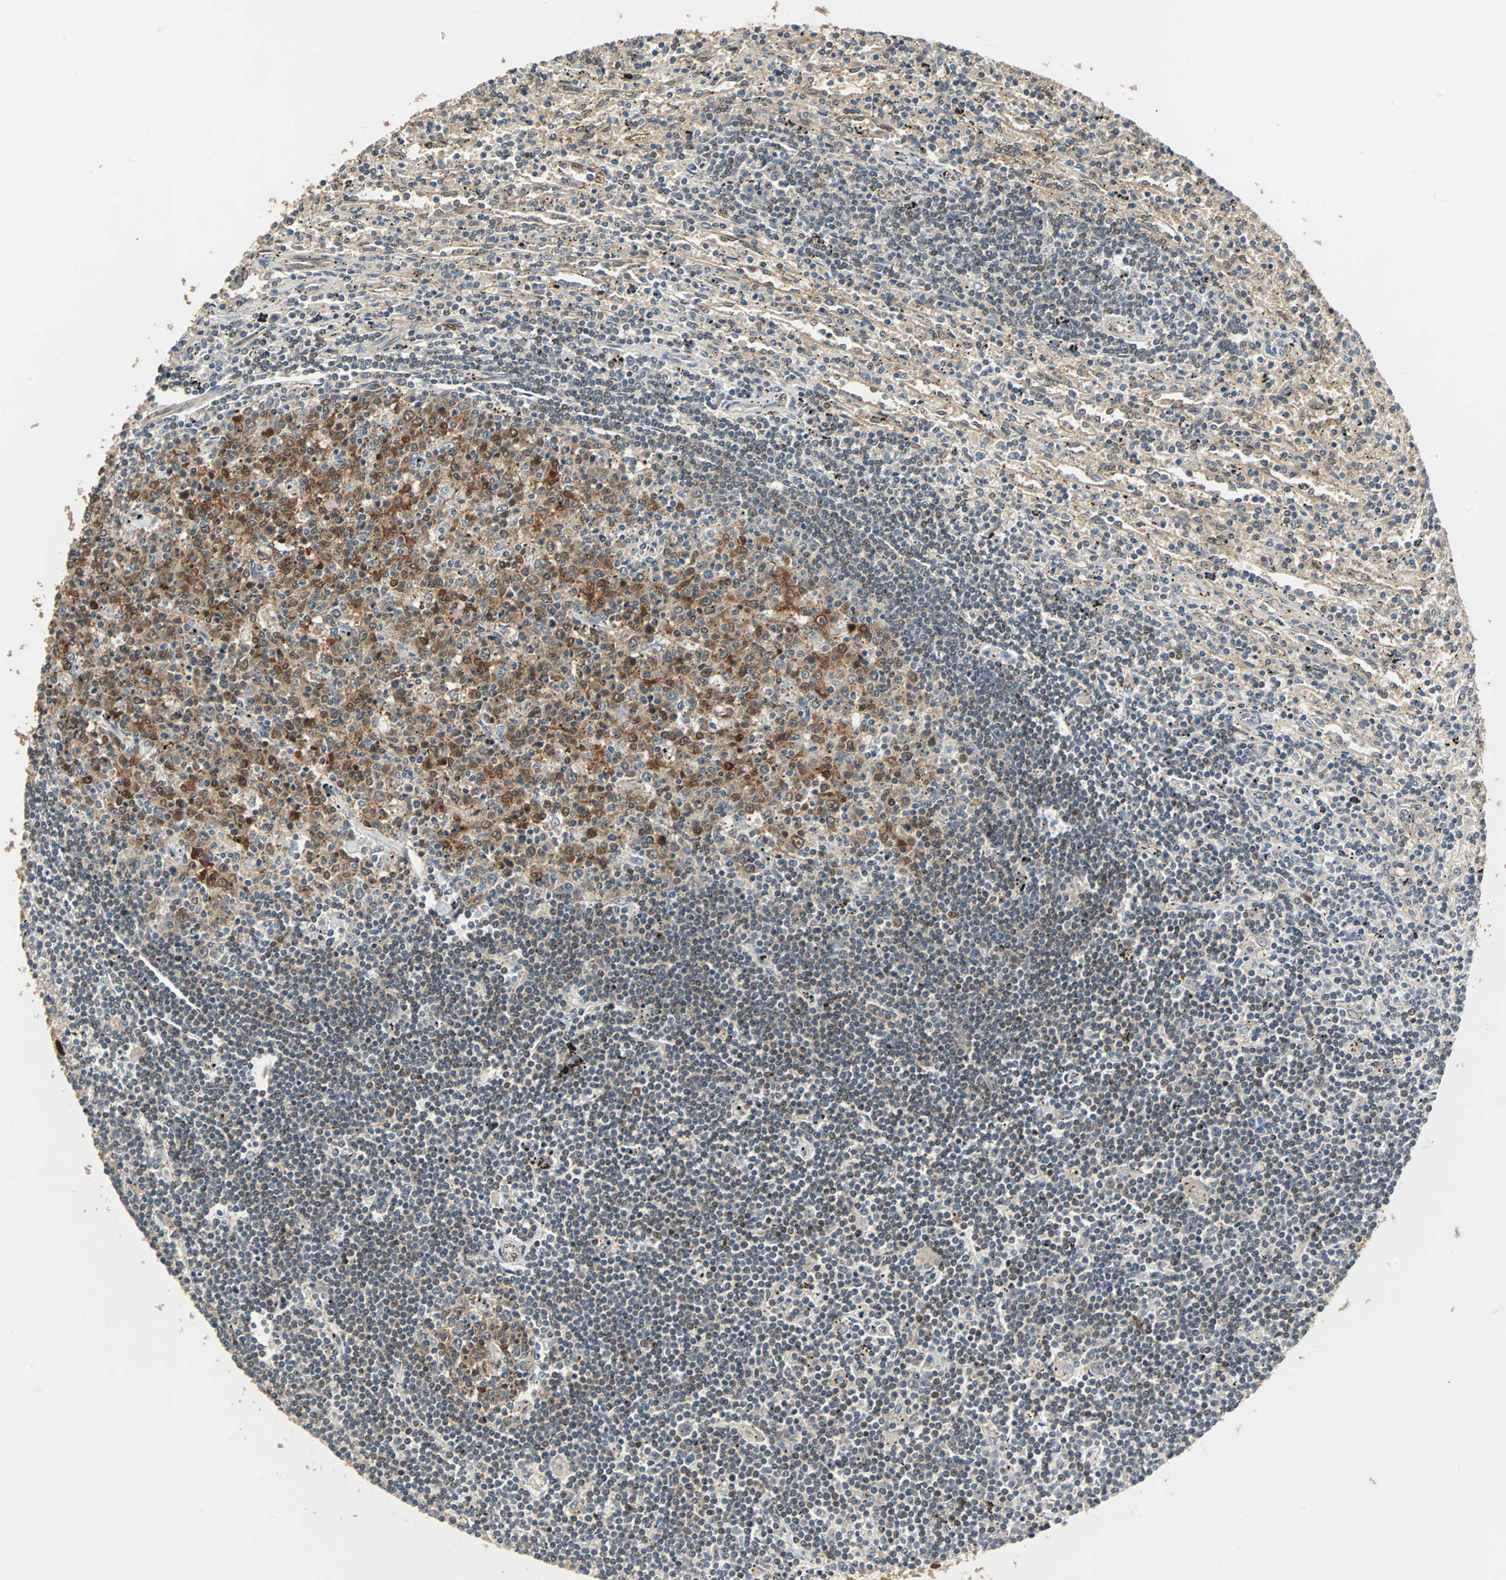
{"staining": {"intensity": "moderate", "quantity": "<25%", "location": "cytoplasmic/membranous,nuclear"}, "tissue": "lymphoma", "cell_type": "Tumor cells", "image_type": "cancer", "snomed": [{"axis": "morphology", "description": "Malignant lymphoma, non-Hodgkin's type, Low grade"}, {"axis": "topography", "description": "Spleen"}], "caption": "About <25% of tumor cells in low-grade malignant lymphoma, non-Hodgkin's type show moderate cytoplasmic/membranous and nuclear protein positivity as visualized by brown immunohistochemical staining.", "gene": "PRDX6", "patient": {"sex": "male", "age": 76}}